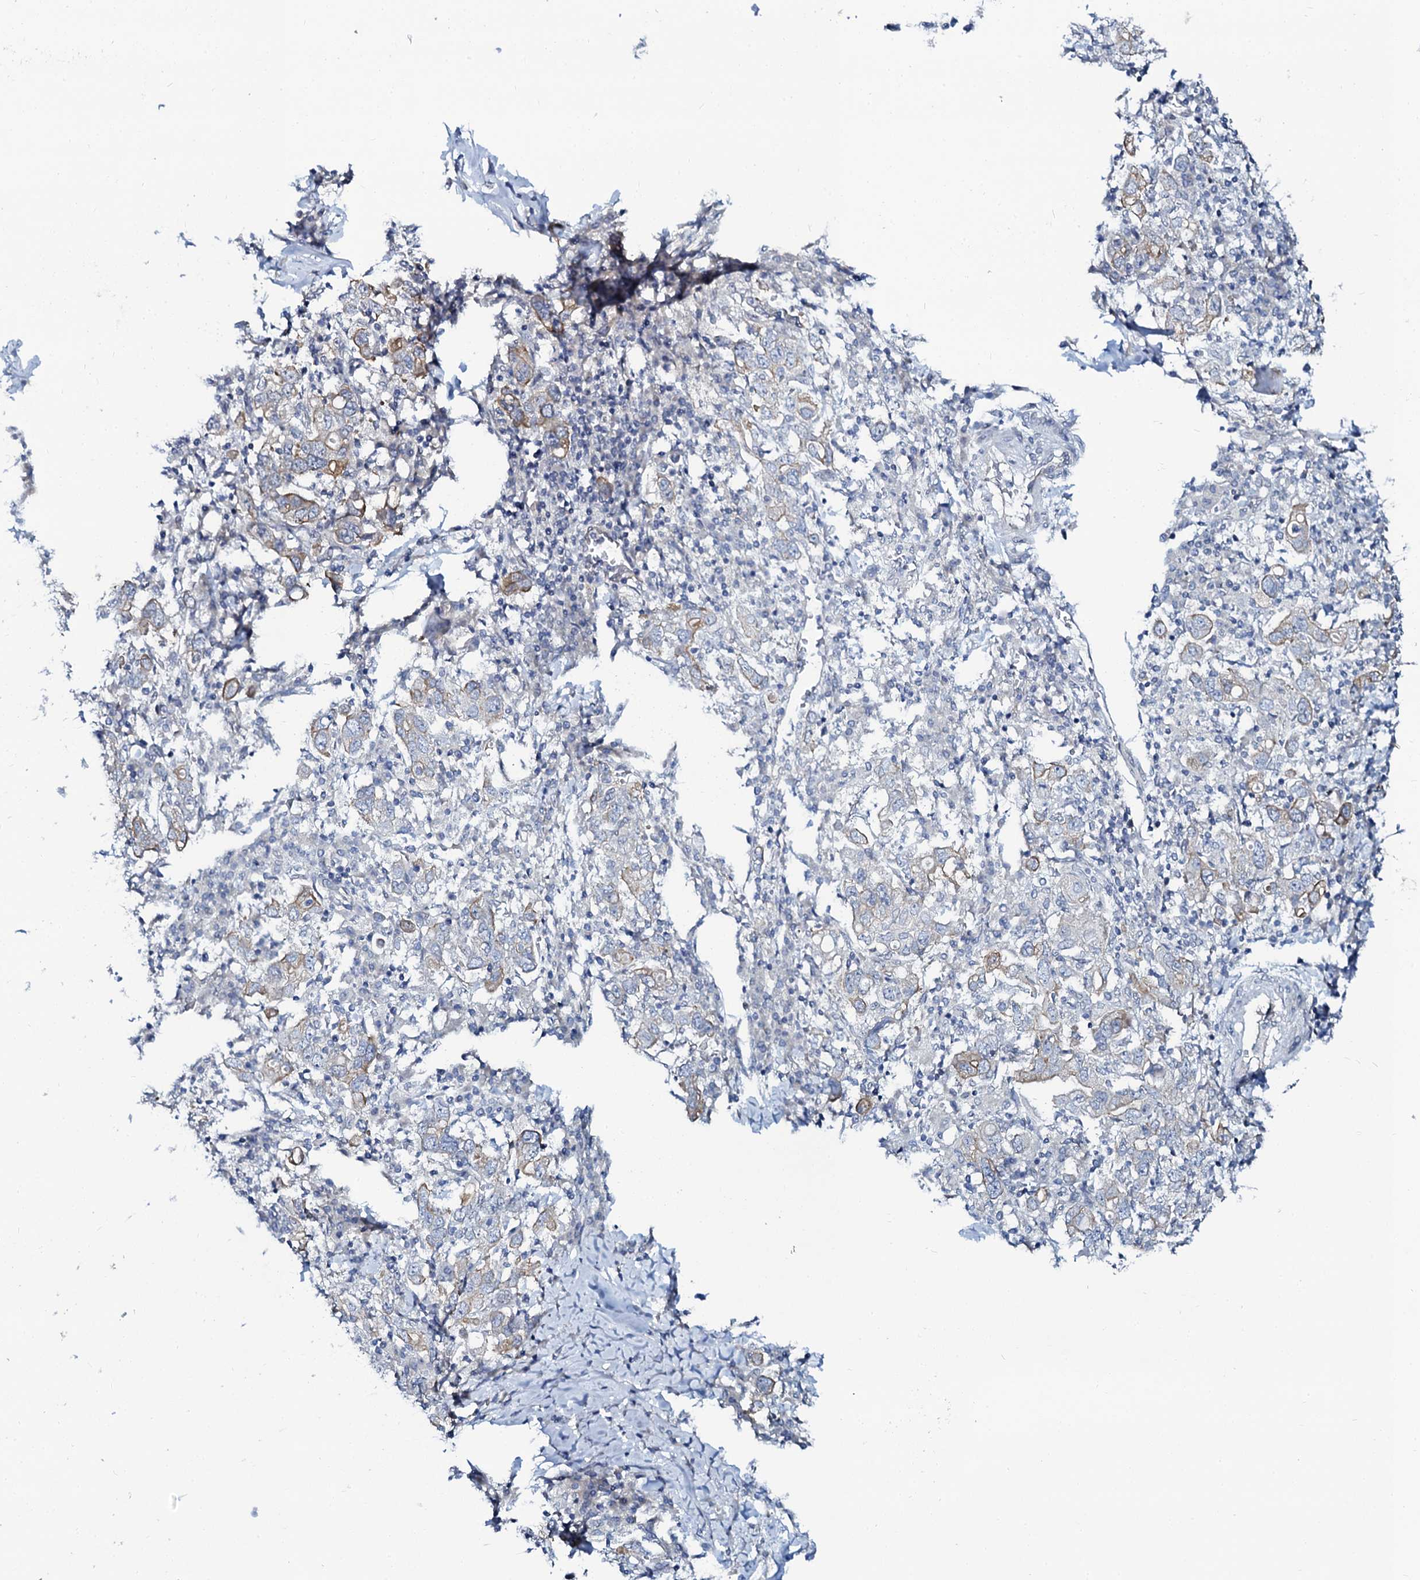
{"staining": {"intensity": "weak", "quantity": "<25%", "location": "cytoplasmic/membranous"}, "tissue": "stomach cancer", "cell_type": "Tumor cells", "image_type": "cancer", "snomed": [{"axis": "morphology", "description": "Adenocarcinoma, NOS"}, {"axis": "topography", "description": "Stomach, upper"}], "caption": "A high-resolution image shows immunohistochemistry (IHC) staining of adenocarcinoma (stomach), which reveals no significant positivity in tumor cells.", "gene": "C10orf88", "patient": {"sex": "male", "age": 62}}